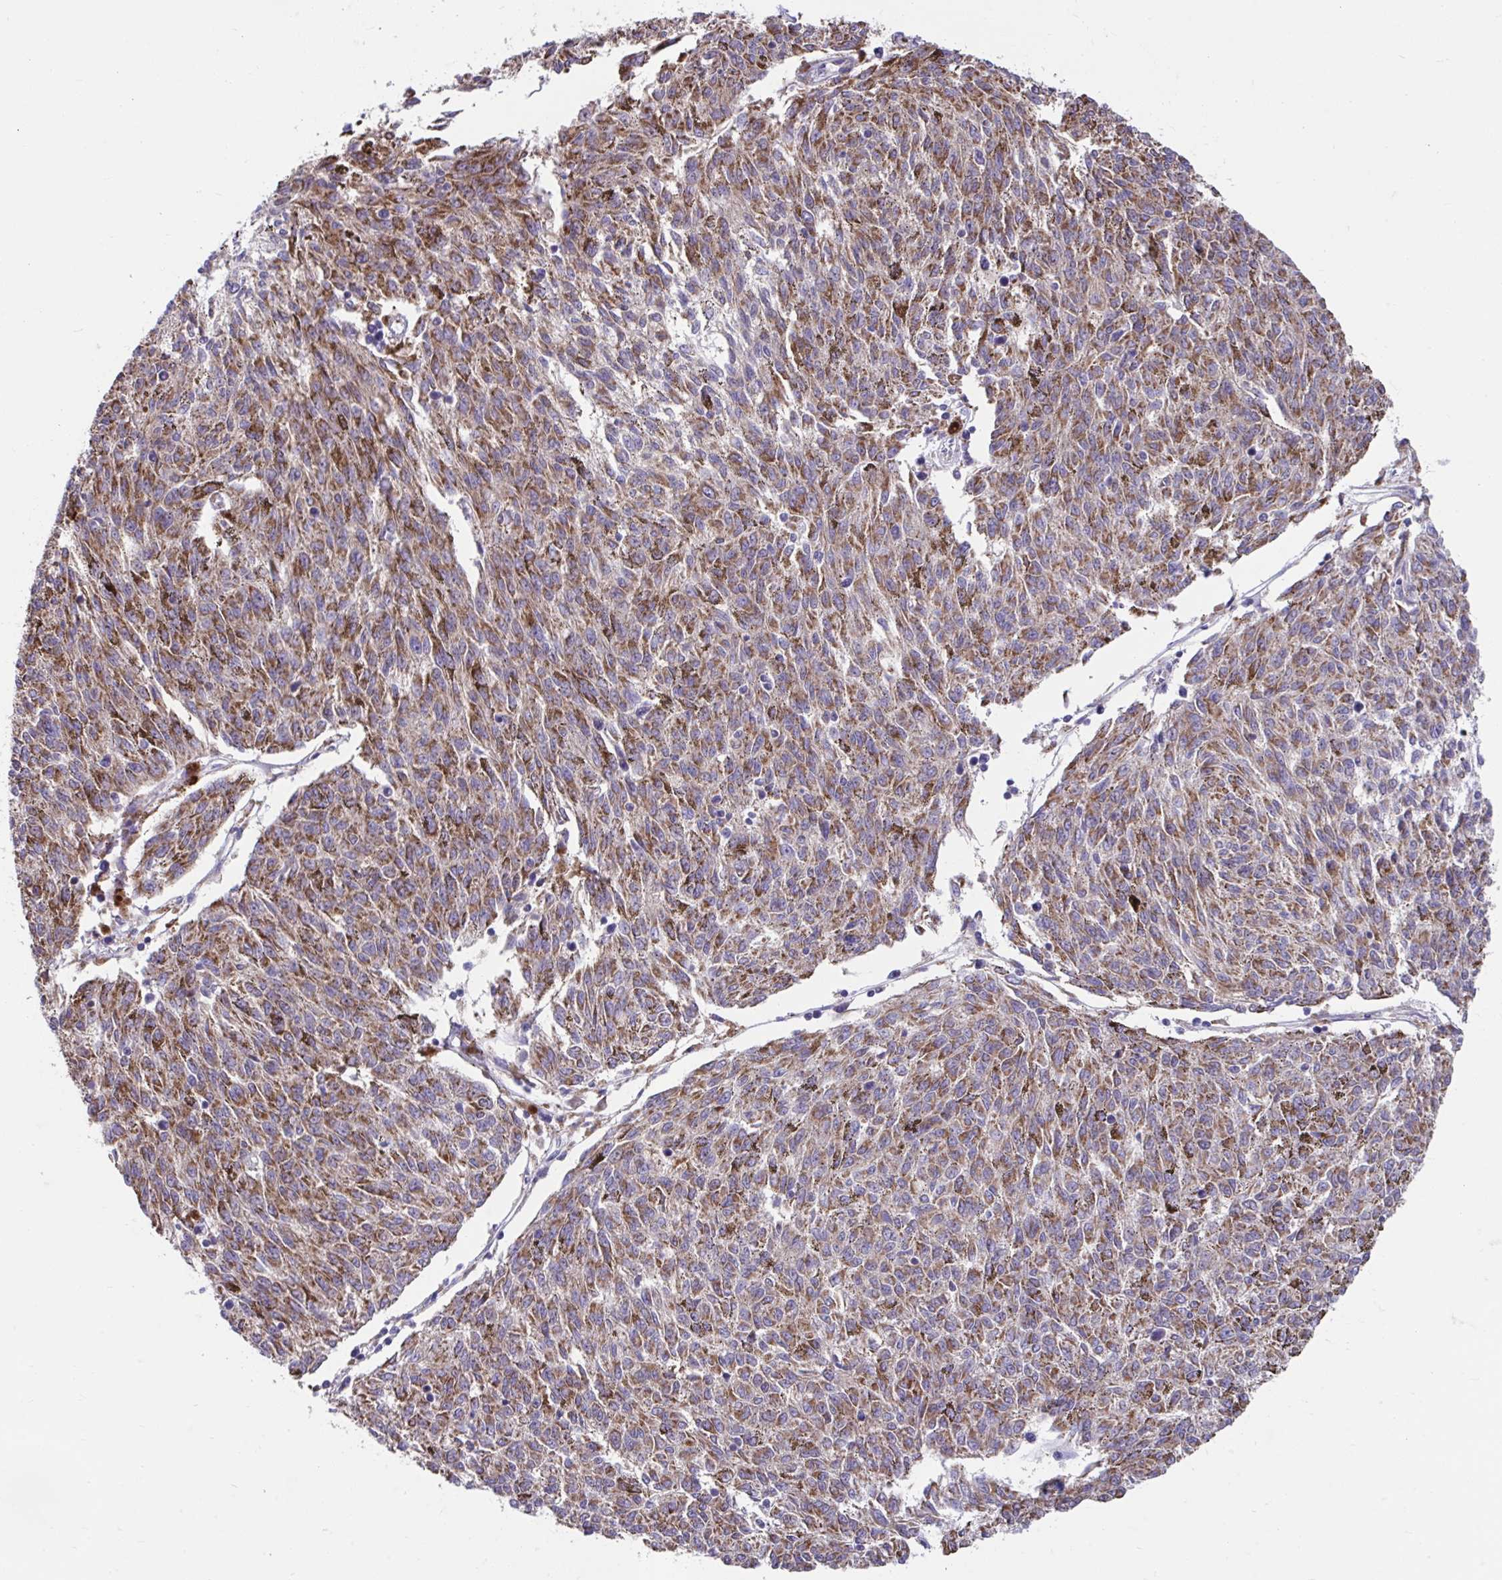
{"staining": {"intensity": "moderate", "quantity": "25%-75%", "location": "cytoplasmic/membranous"}, "tissue": "melanoma", "cell_type": "Tumor cells", "image_type": "cancer", "snomed": [{"axis": "morphology", "description": "Malignant melanoma, NOS"}, {"axis": "topography", "description": "Skin"}], "caption": "Protein expression analysis of melanoma demonstrates moderate cytoplasmic/membranous expression in about 25%-75% of tumor cells. (DAB IHC, brown staining for protein, blue staining for nuclei).", "gene": "LINGO4", "patient": {"sex": "female", "age": 72}}